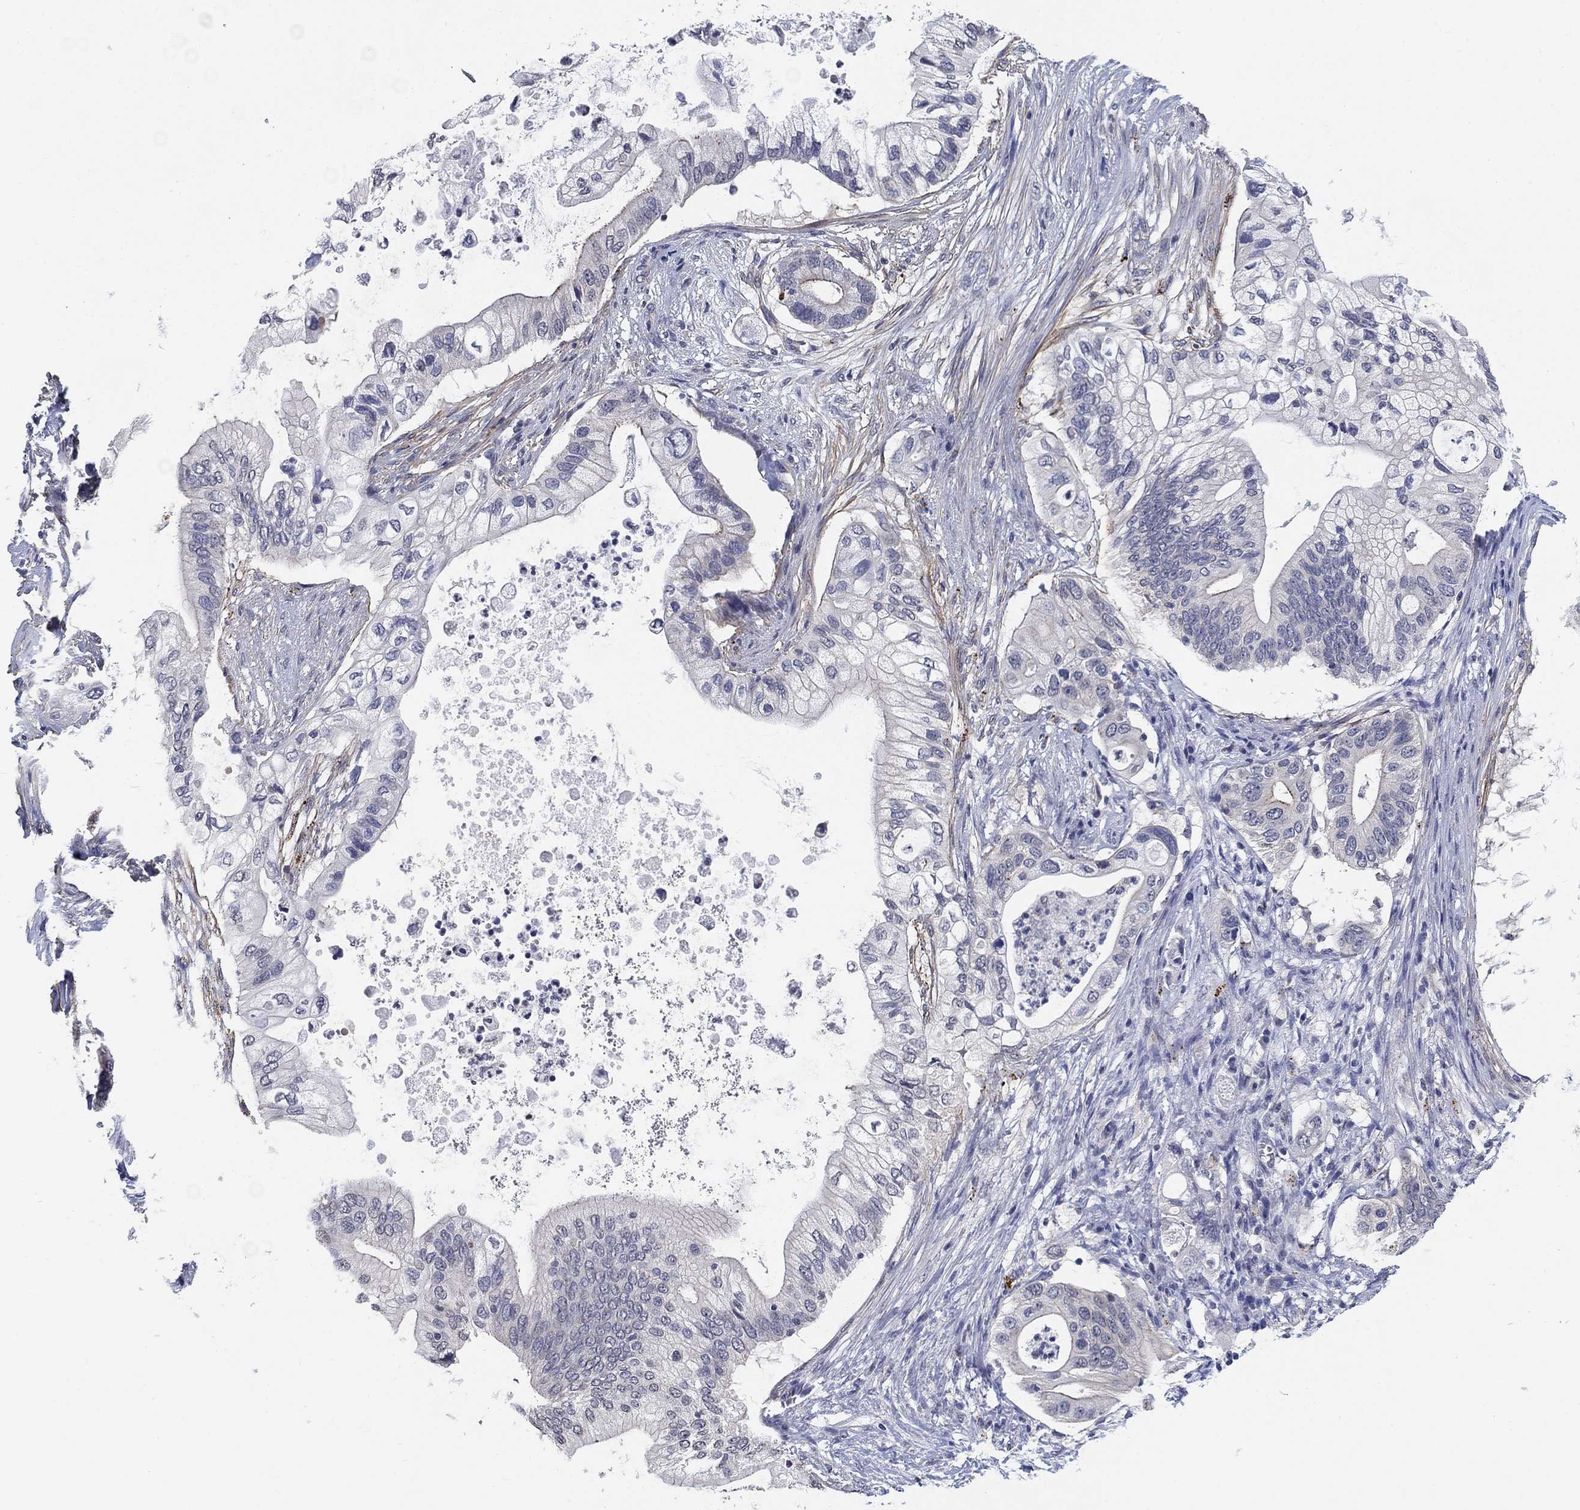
{"staining": {"intensity": "negative", "quantity": "none", "location": "none"}, "tissue": "pancreatic cancer", "cell_type": "Tumor cells", "image_type": "cancer", "snomed": [{"axis": "morphology", "description": "Adenocarcinoma, NOS"}, {"axis": "topography", "description": "Pancreas"}], "caption": "A histopathology image of pancreatic cancer stained for a protein shows no brown staining in tumor cells. The staining is performed using DAB brown chromogen with nuclei counter-stained in using hematoxylin.", "gene": "OTUB2", "patient": {"sex": "female", "age": 72}}